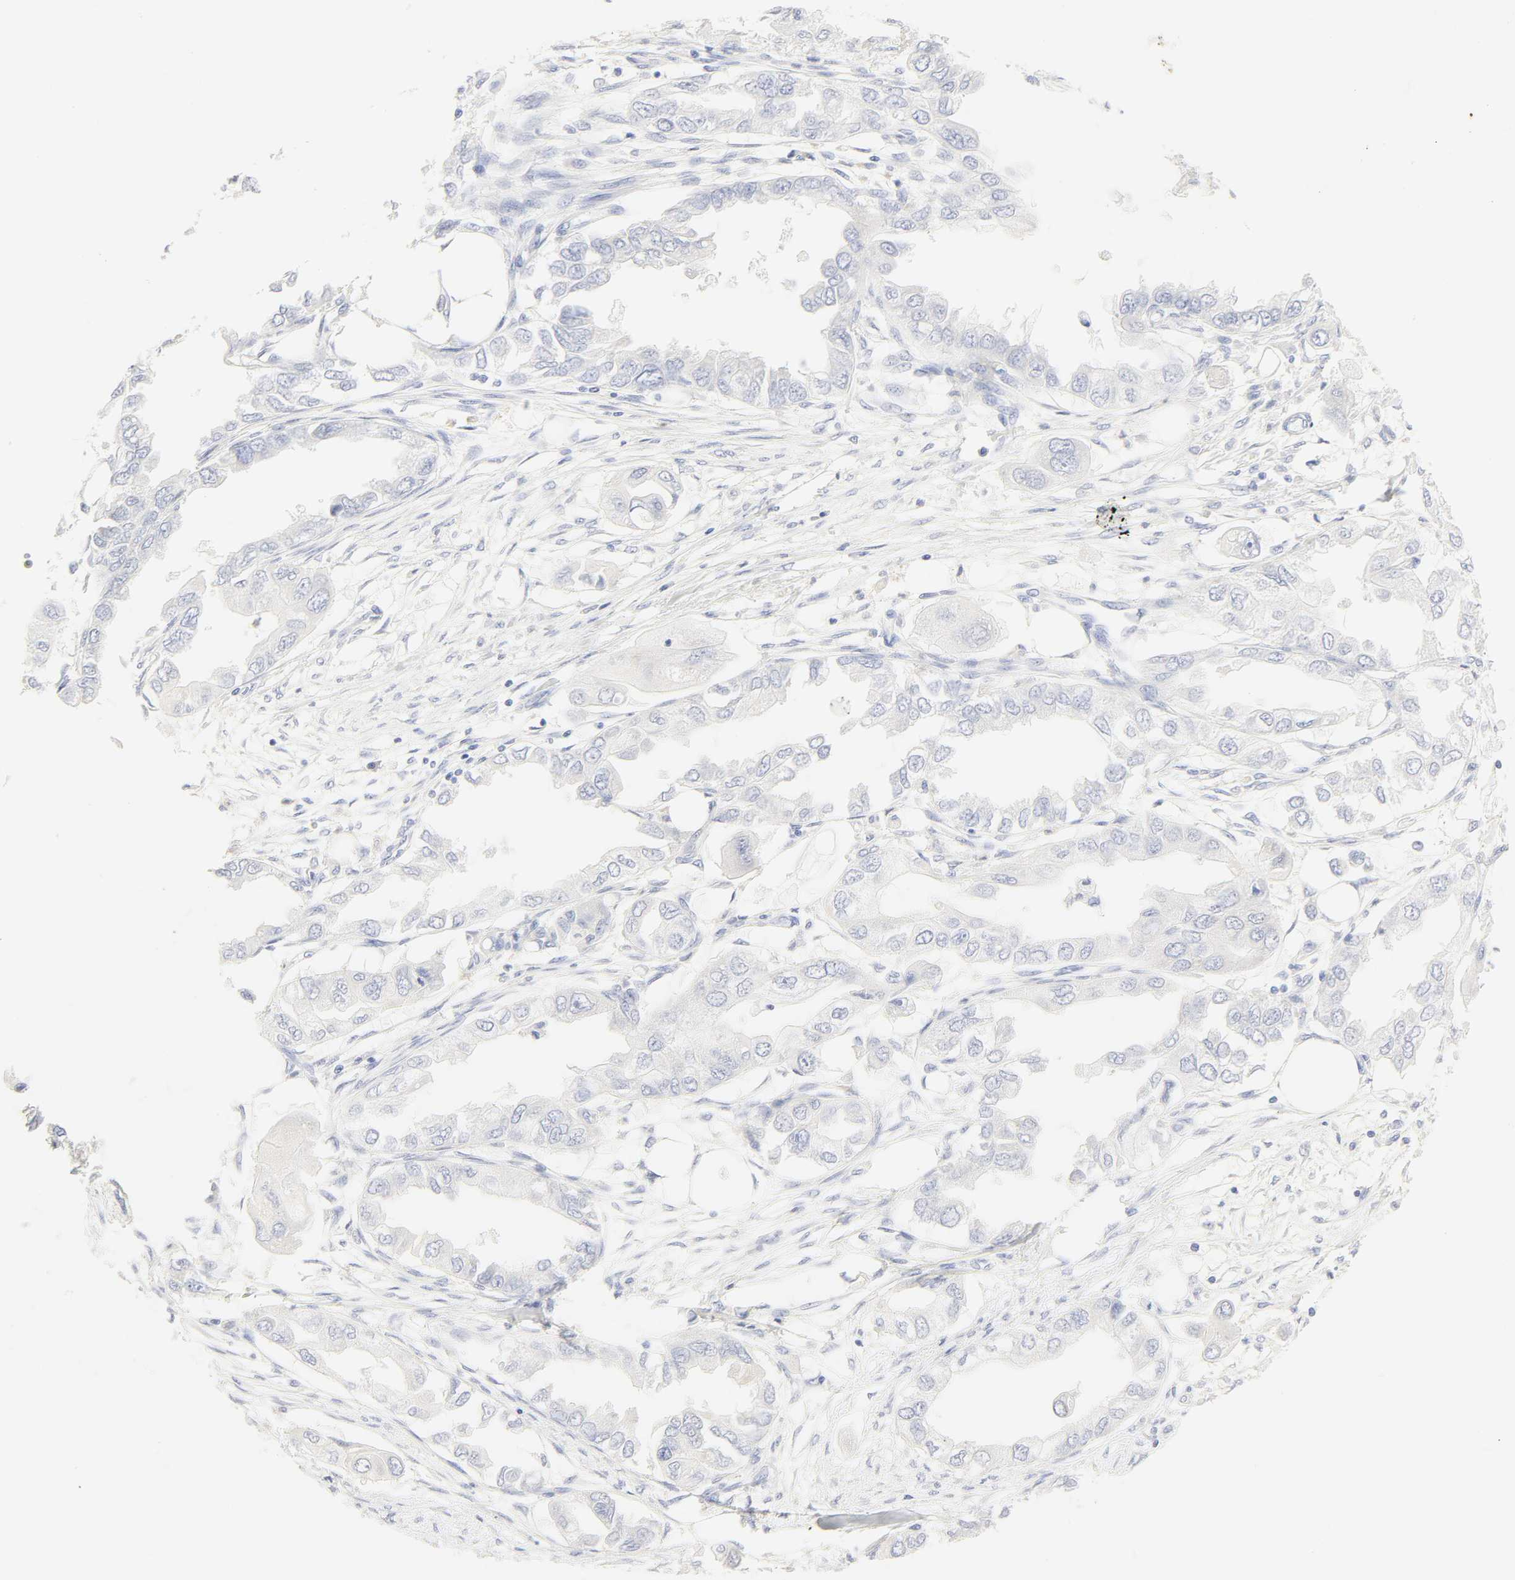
{"staining": {"intensity": "negative", "quantity": "none", "location": "none"}, "tissue": "endometrial cancer", "cell_type": "Tumor cells", "image_type": "cancer", "snomed": [{"axis": "morphology", "description": "Adenocarcinoma, NOS"}, {"axis": "topography", "description": "Endometrium"}], "caption": "The photomicrograph reveals no significant positivity in tumor cells of adenocarcinoma (endometrial).", "gene": "SLCO1B3", "patient": {"sex": "female", "age": 67}}